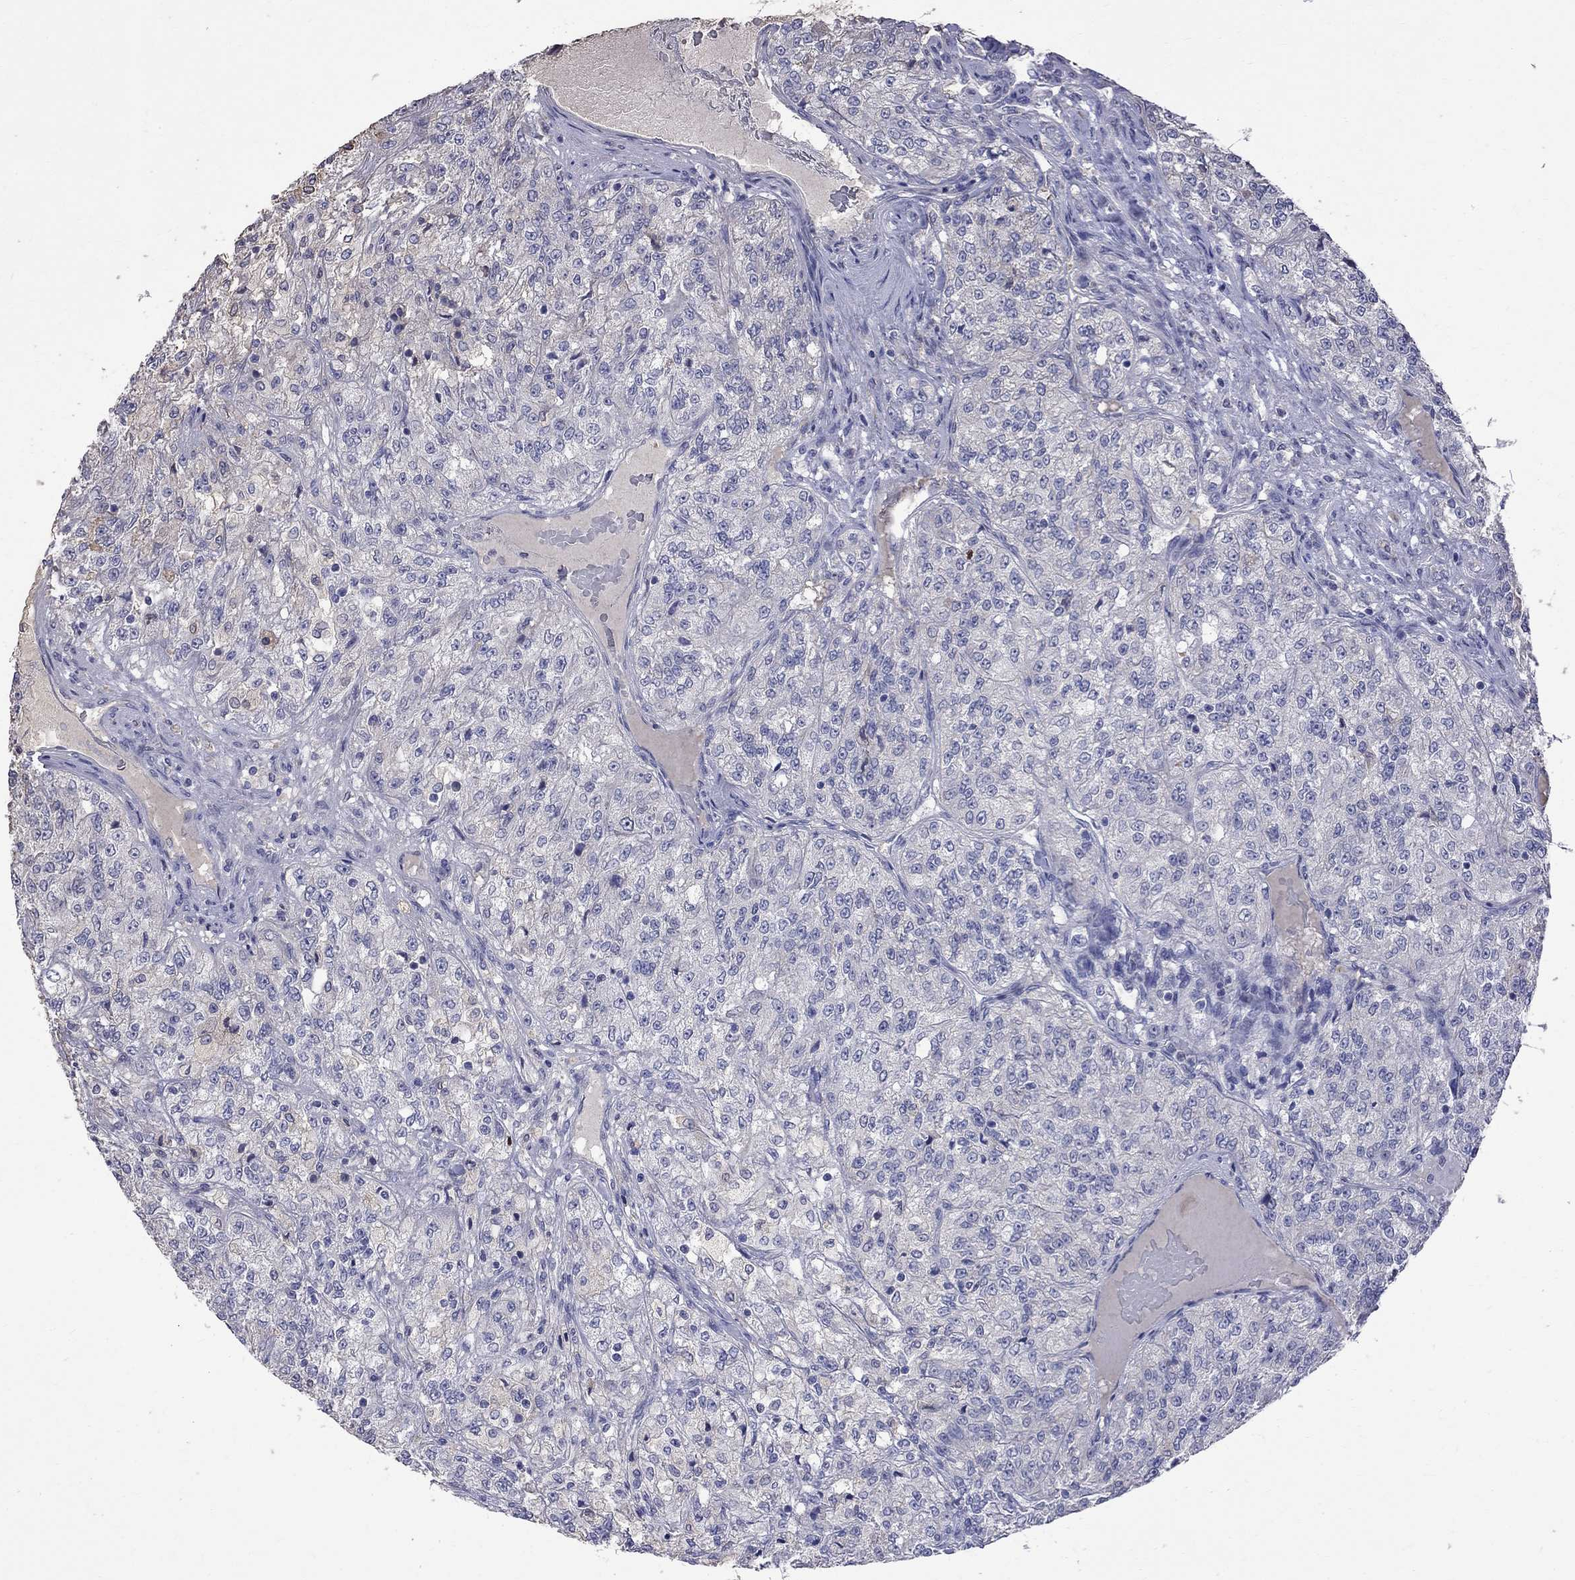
{"staining": {"intensity": "negative", "quantity": "none", "location": "none"}, "tissue": "renal cancer", "cell_type": "Tumor cells", "image_type": "cancer", "snomed": [{"axis": "morphology", "description": "Adenocarcinoma, NOS"}, {"axis": "topography", "description": "Kidney"}], "caption": "Immunohistochemical staining of human renal adenocarcinoma displays no significant staining in tumor cells. (DAB (3,3'-diaminobenzidine) immunohistochemistry visualized using brightfield microscopy, high magnification).", "gene": "CKAP2", "patient": {"sex": "female", "age": 63}}